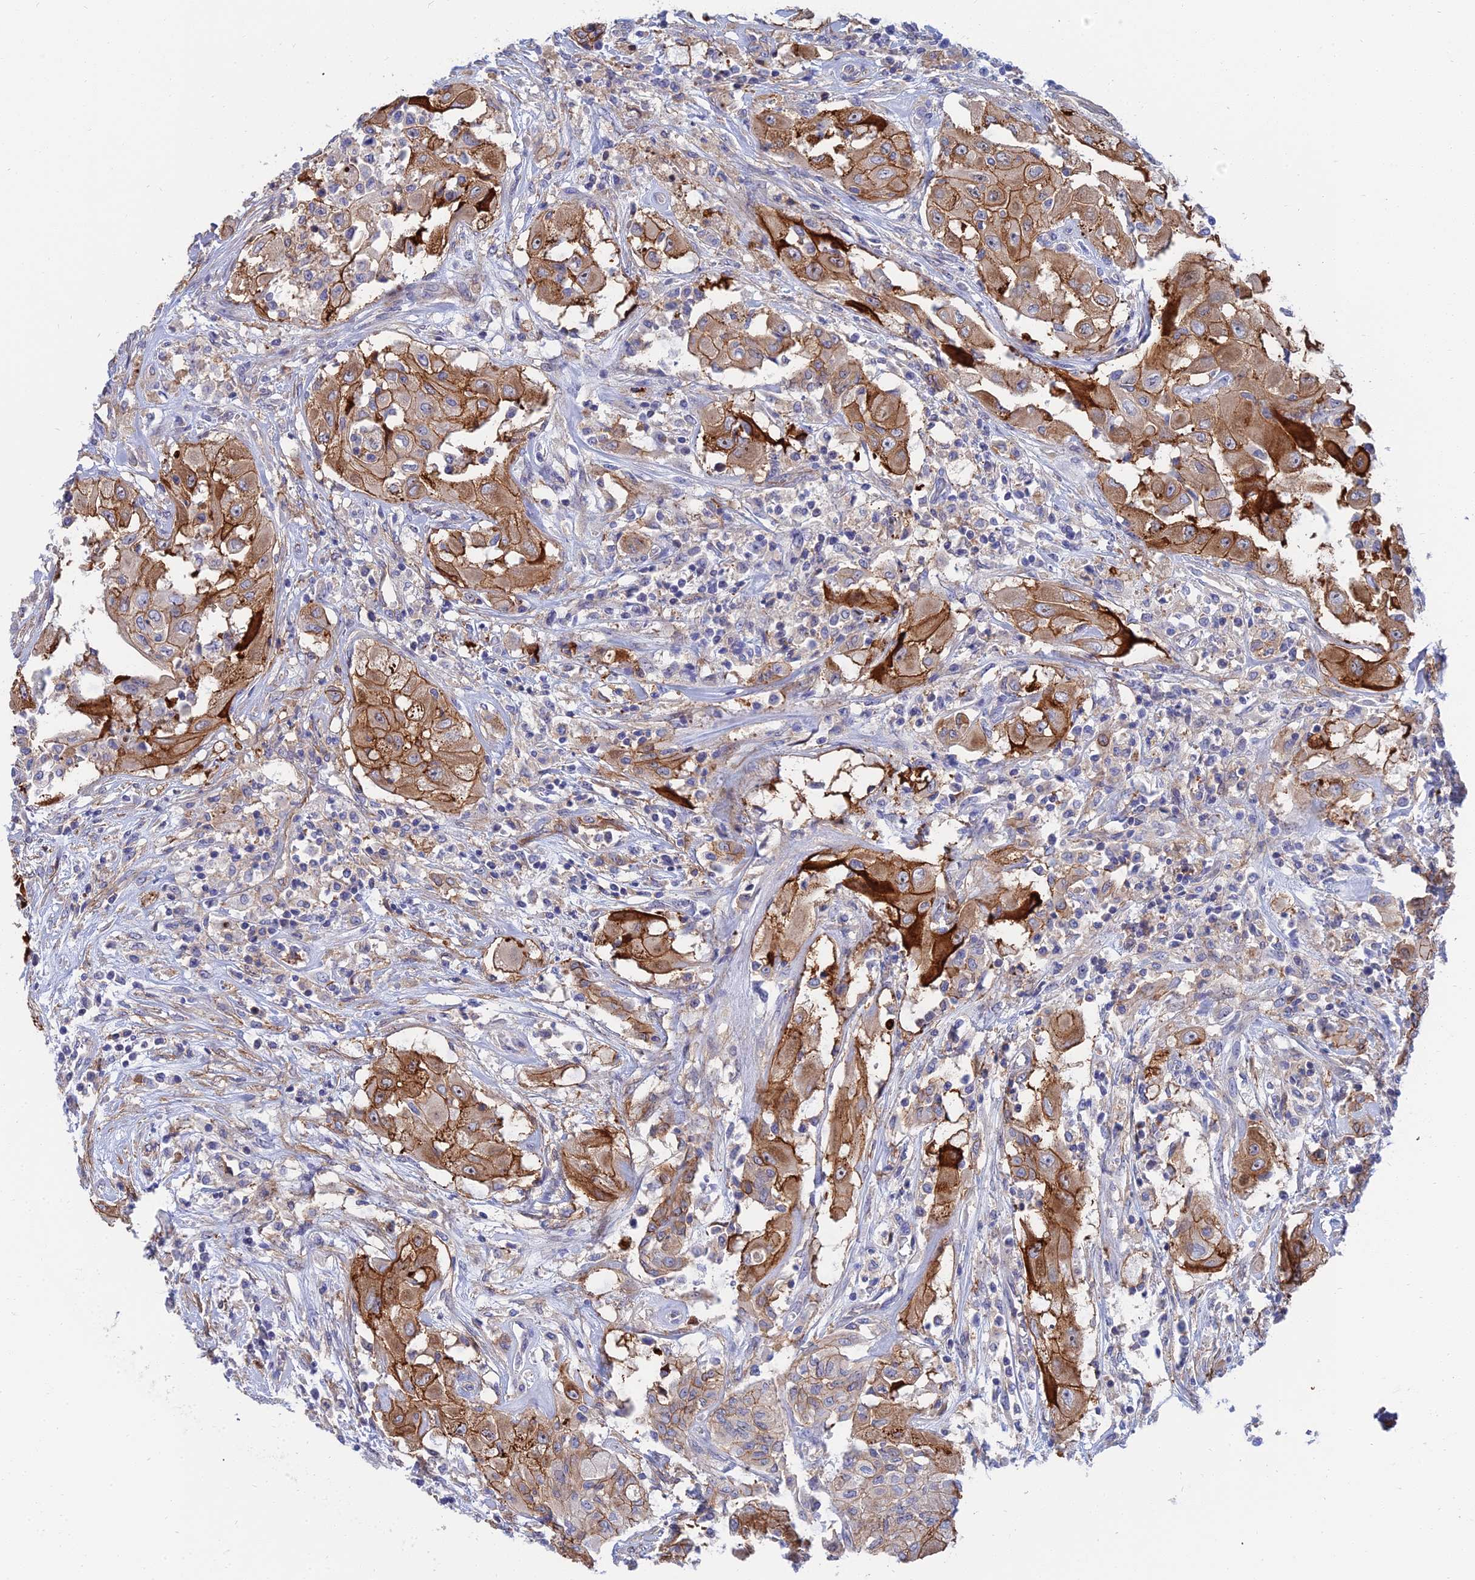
{"staining": {"intensity": "moderate", "quantity": ">75%", "location": "cytoplasmic/membranous"}, "tissue": "thyroid cancer", "cell_type": "Tumor cells", "image_type": "cancer", "snomed": [{"axis": "morphology", "description": "Papillary adenocarcinoma, NOS"}, {"axis": "topography", "description": "Thyroid gland"}], "caption": "Protein staining demonstrates moderate cytoplasmic/membranous positivity in approximately >75% of tumor cells in thyroid cancer.", "gene": "TRIM43B", "patient": {"sex": "female", "age": 59}}